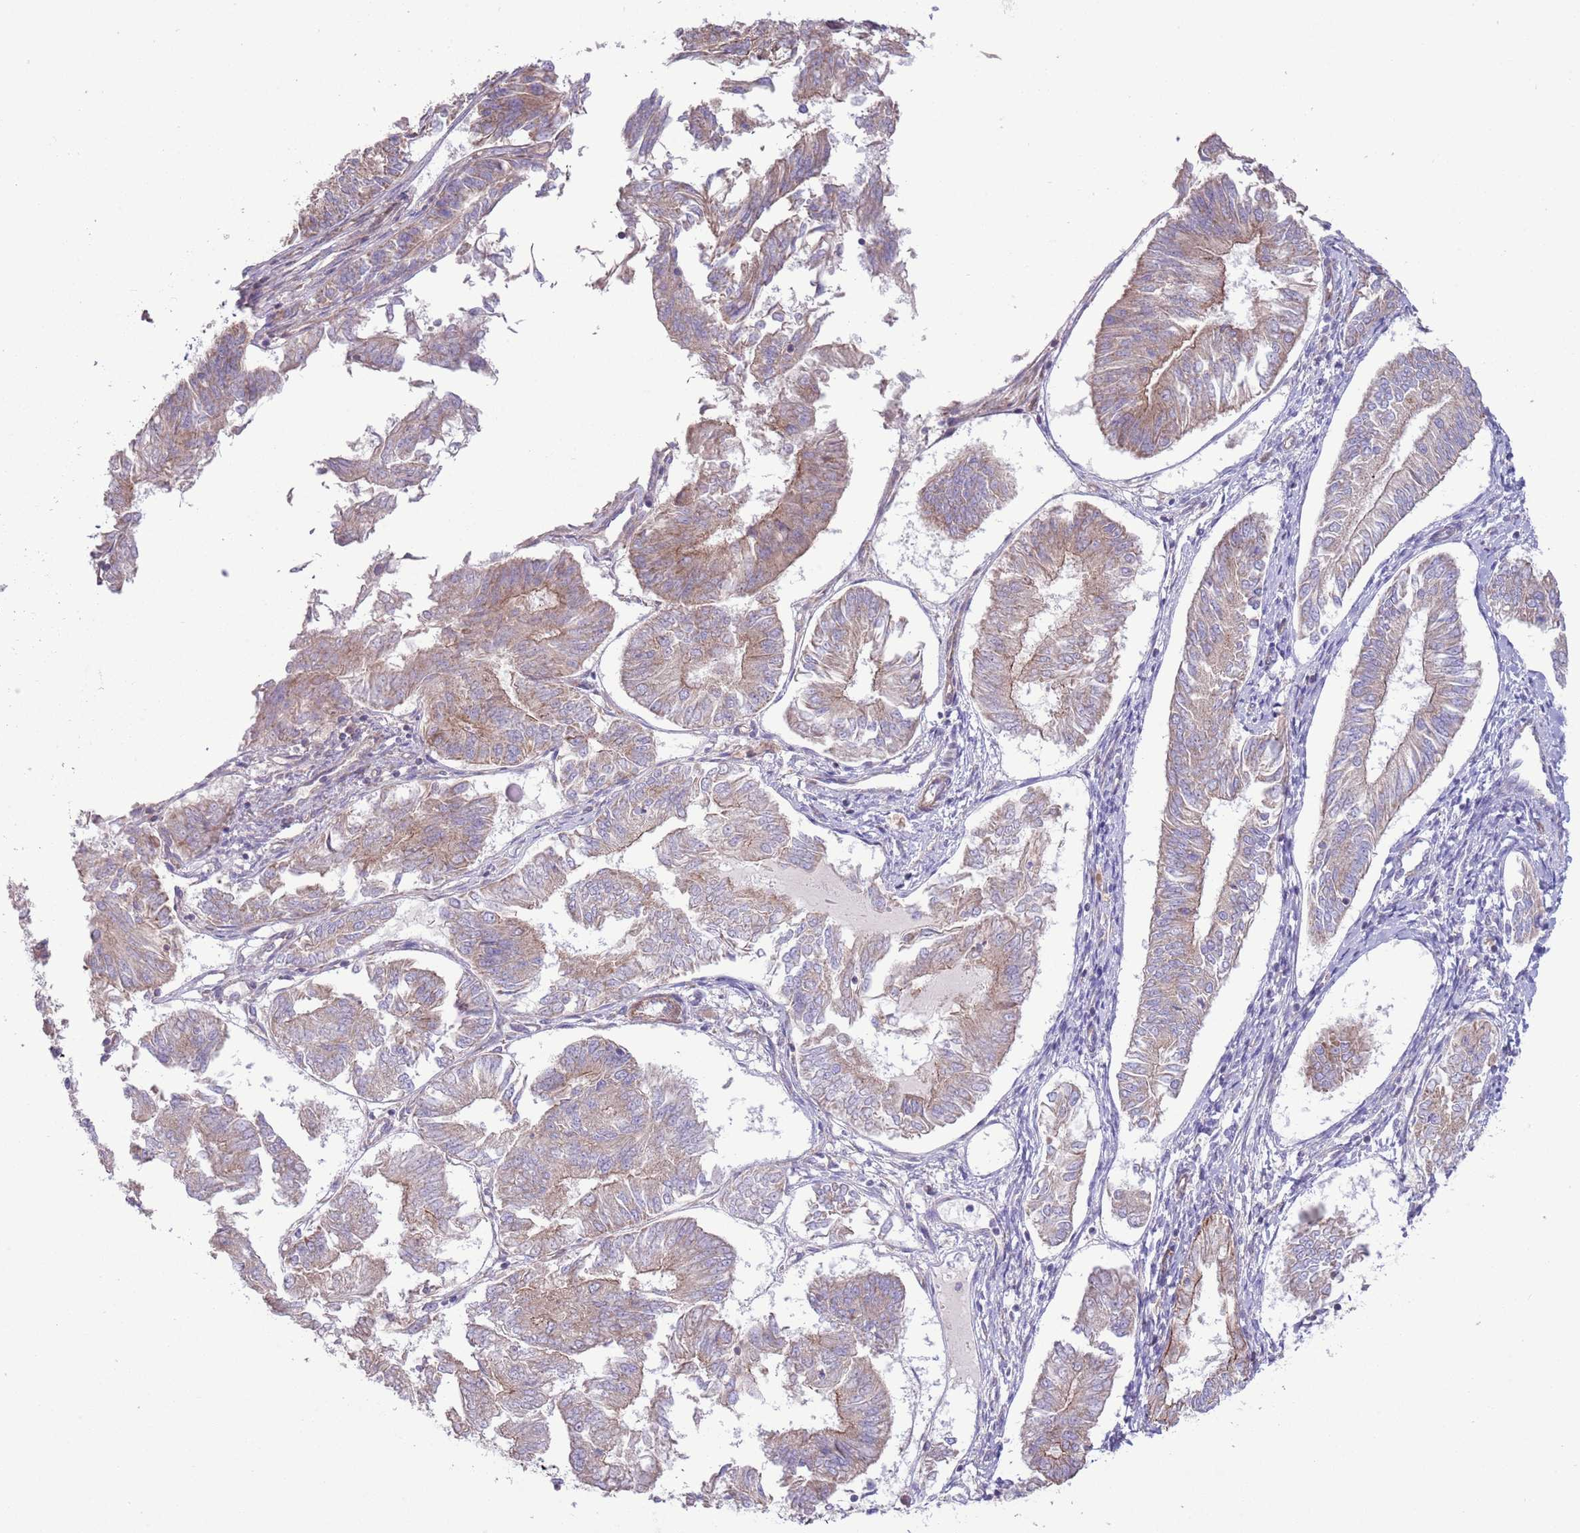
{"staining": {"intensity": "weak", "quantity": "25%-75%", "location": "cytoplasmic/membranous"}, "tissue": "endometrial cancer", "cell_type": "Tumor cells", "image_type": "cancer", "snomed": [{"axis": "morphology", "description": "Adenocarcinoma, NOS"}, {"axis": "topography", "description": "Endometrium"}], "caption": "Human endometrial cancer stained with a protein marker reveals weak staining in tumor cells.", "gene": "TOMM5", "patient": {"sex": "female", "age": 58}}